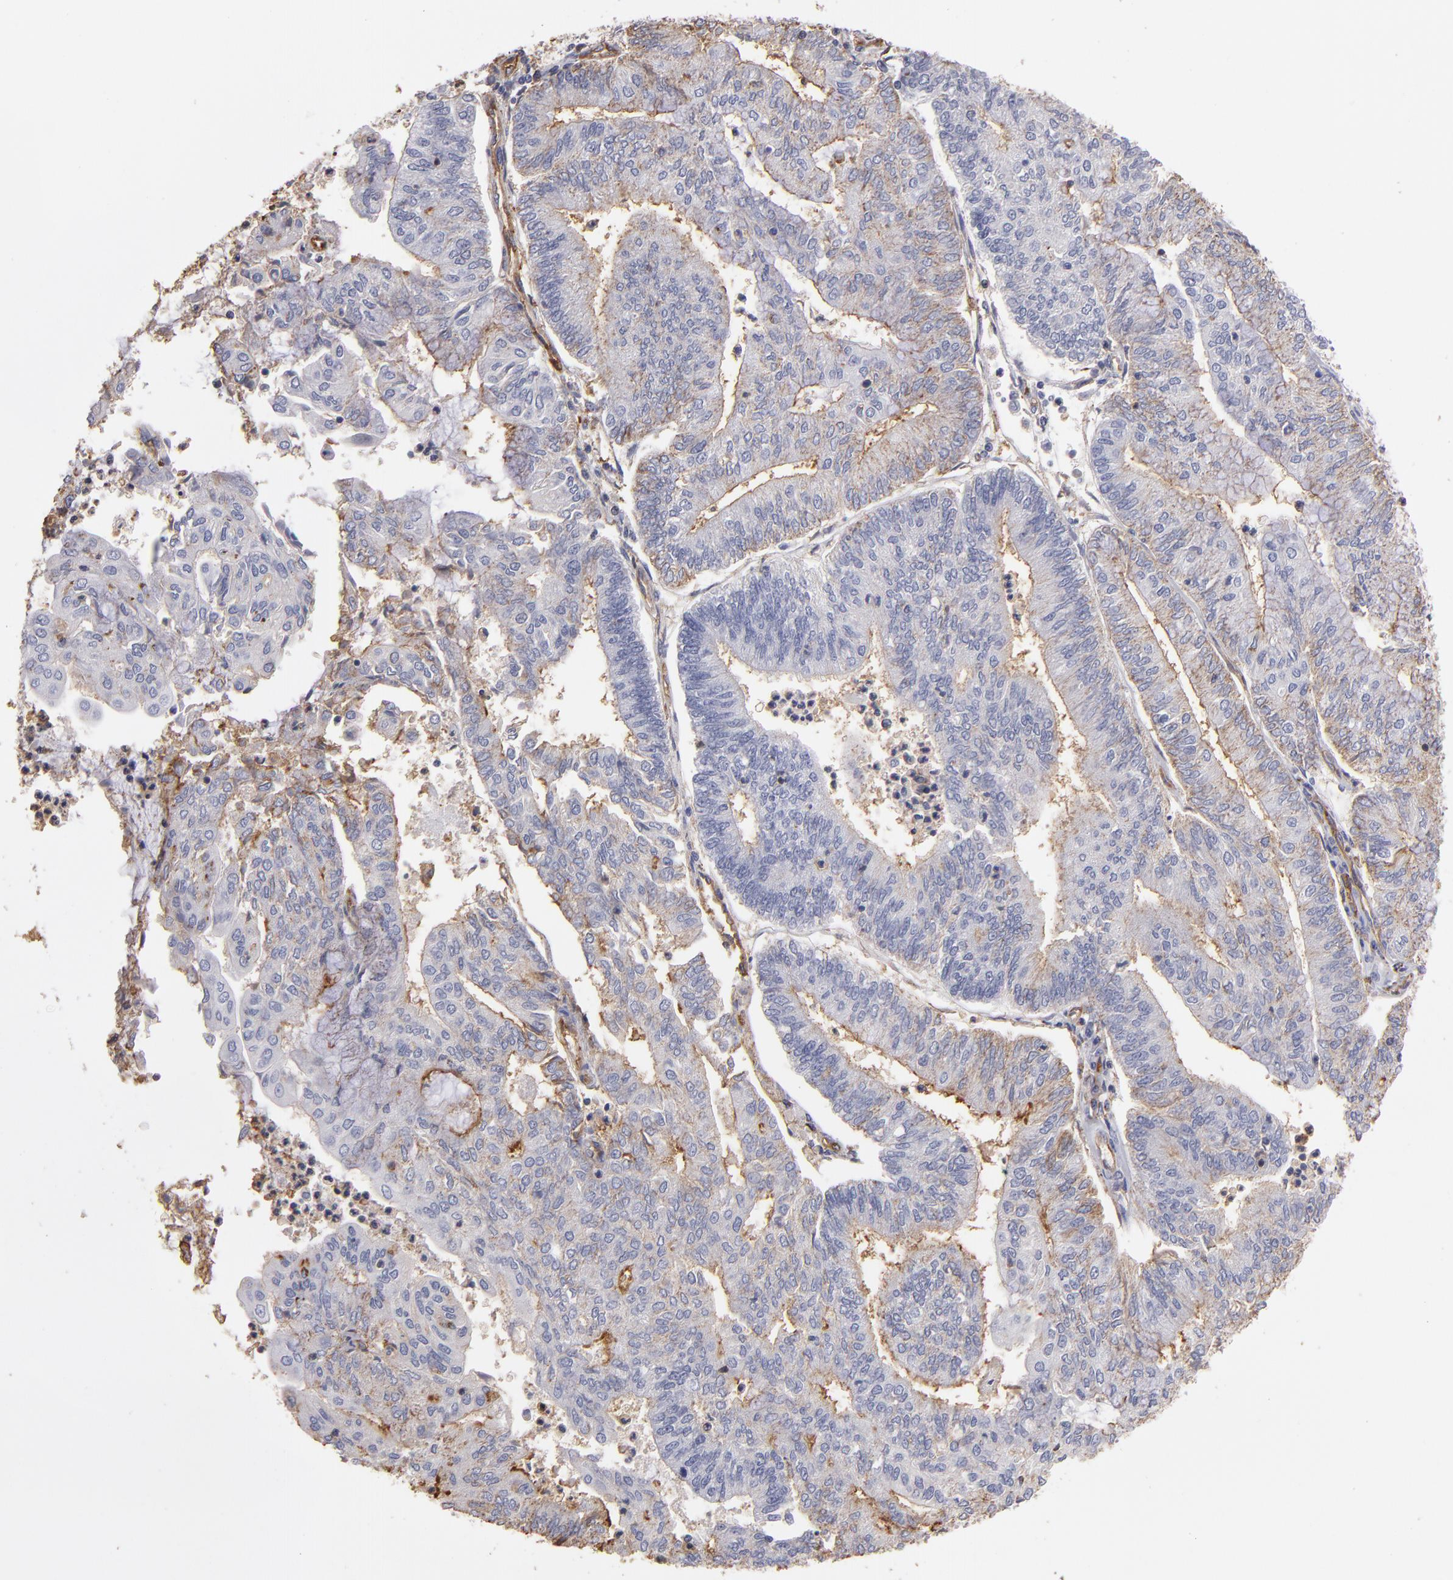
{"staining": {"intensity": "weak", "quantity": "25%-75%", "location": "cytoplasmic/membranous"}, "tissue": "endometrial cancer", "cell_type": "Tumor cells", "image_type": "cancer", "snomed": [{"axis": "morphology", "description": "Adenocarcinoma, NOS"}, {"axis": "topography", "description": "Endometrium"}], "caption": "Immunohistochemistry (IHC) micrograph of endometrial adenocarcinoma stained for a protein (brown), which exhibits low levels of weak cytoplasmic/membranous expression in approximately 25%-75% of tumor cells.", "gene": "ABCB1", "patient": {"sex": "female", "age": 59}}